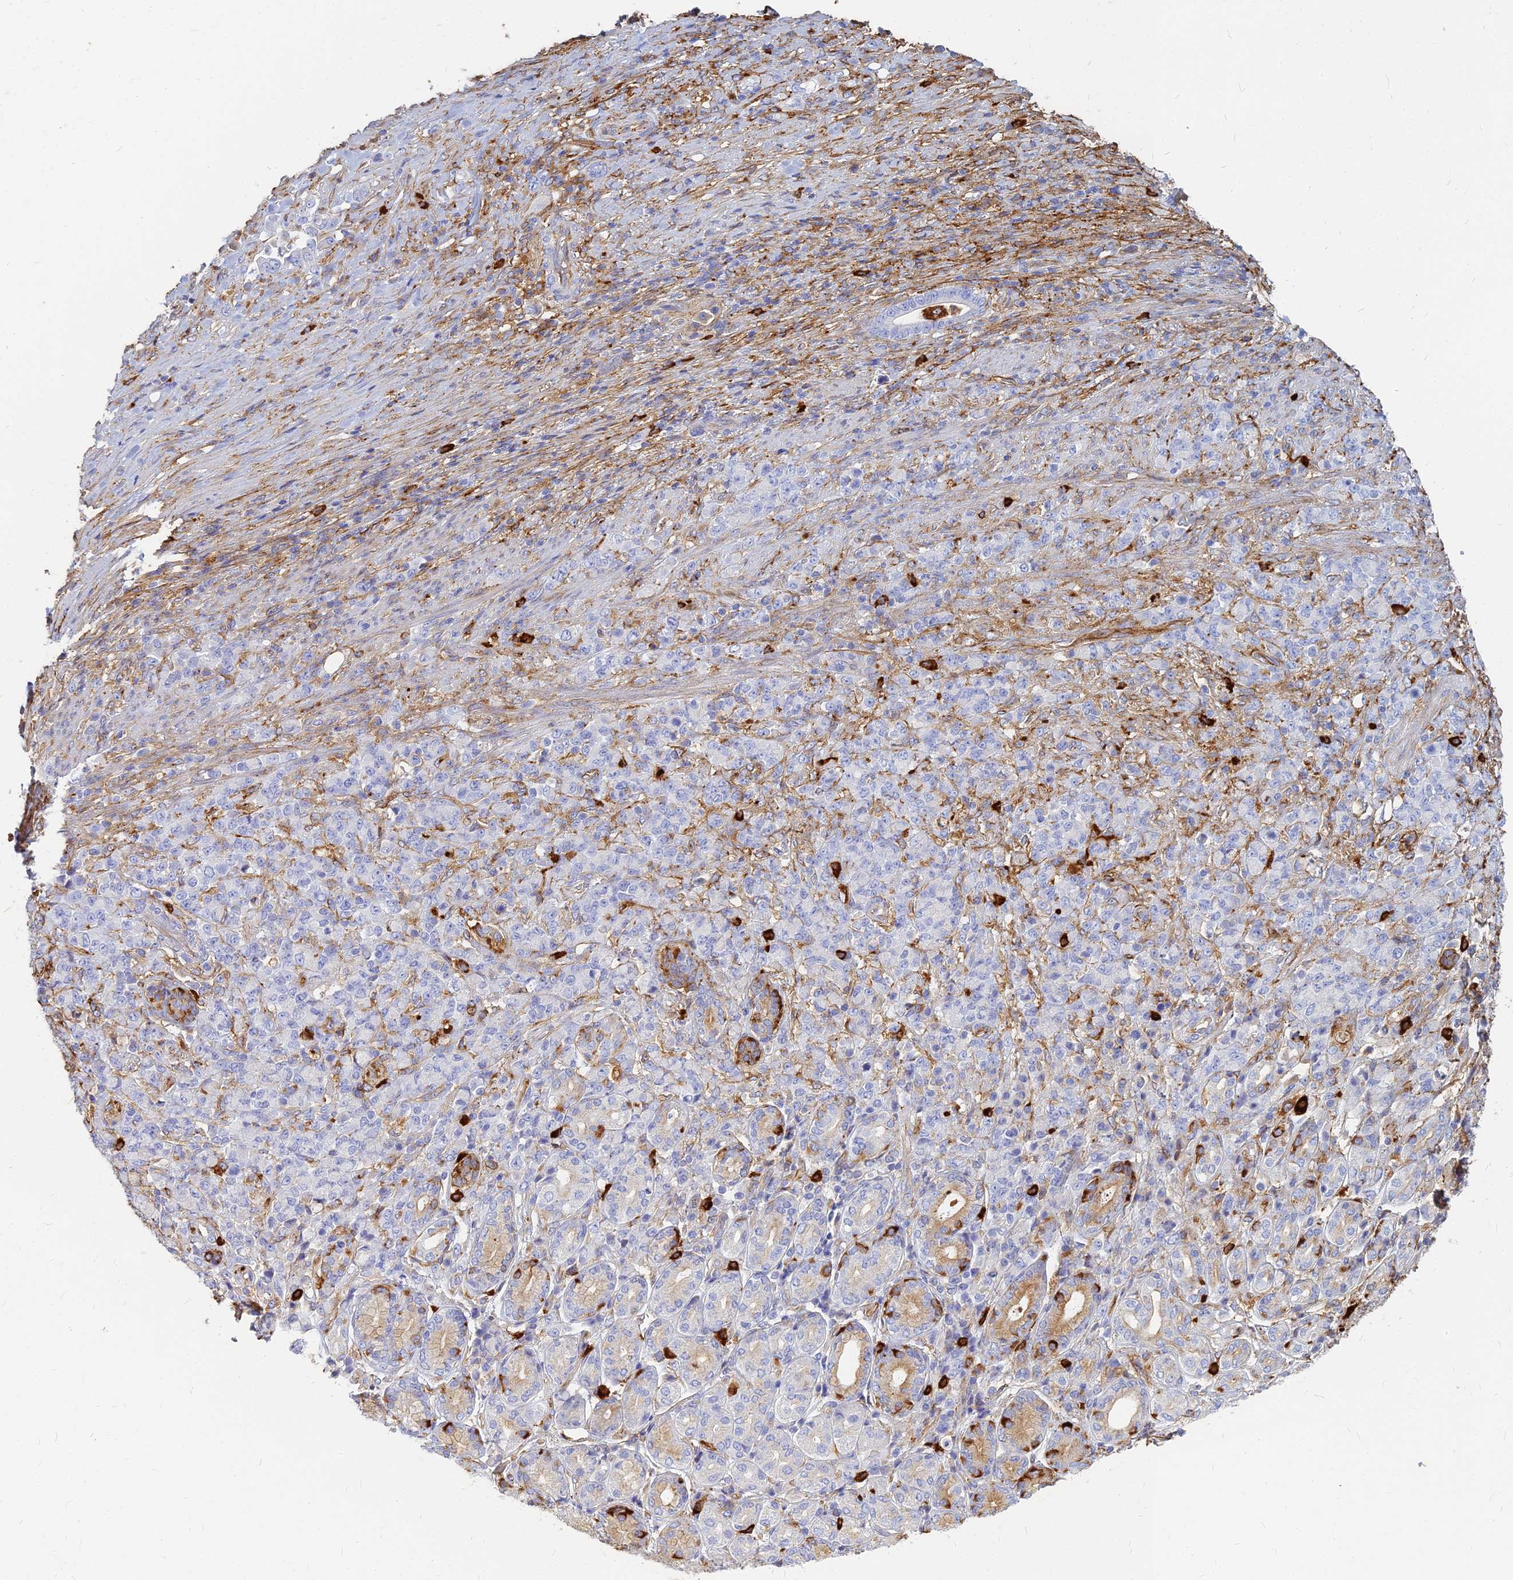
{"staining": {"intensity": "negative", "quantity": "none", "location": "none"}, "tissue": "stomach cancer", "cell_type": "Tumor cells", "image_type": "cancer", "snomed": [{"axis": "morphology", "description": "Adenocarcinoma, NOS"}, {"axis": "topography", "description": "Stomach"}], "caption": "Tumor cells are negative for protein expression in human adenocarcinoma (stomach). Nuclei are stained in blue.", "gene": "VAT1", "patient": {"sex": "female", "age": 79}}